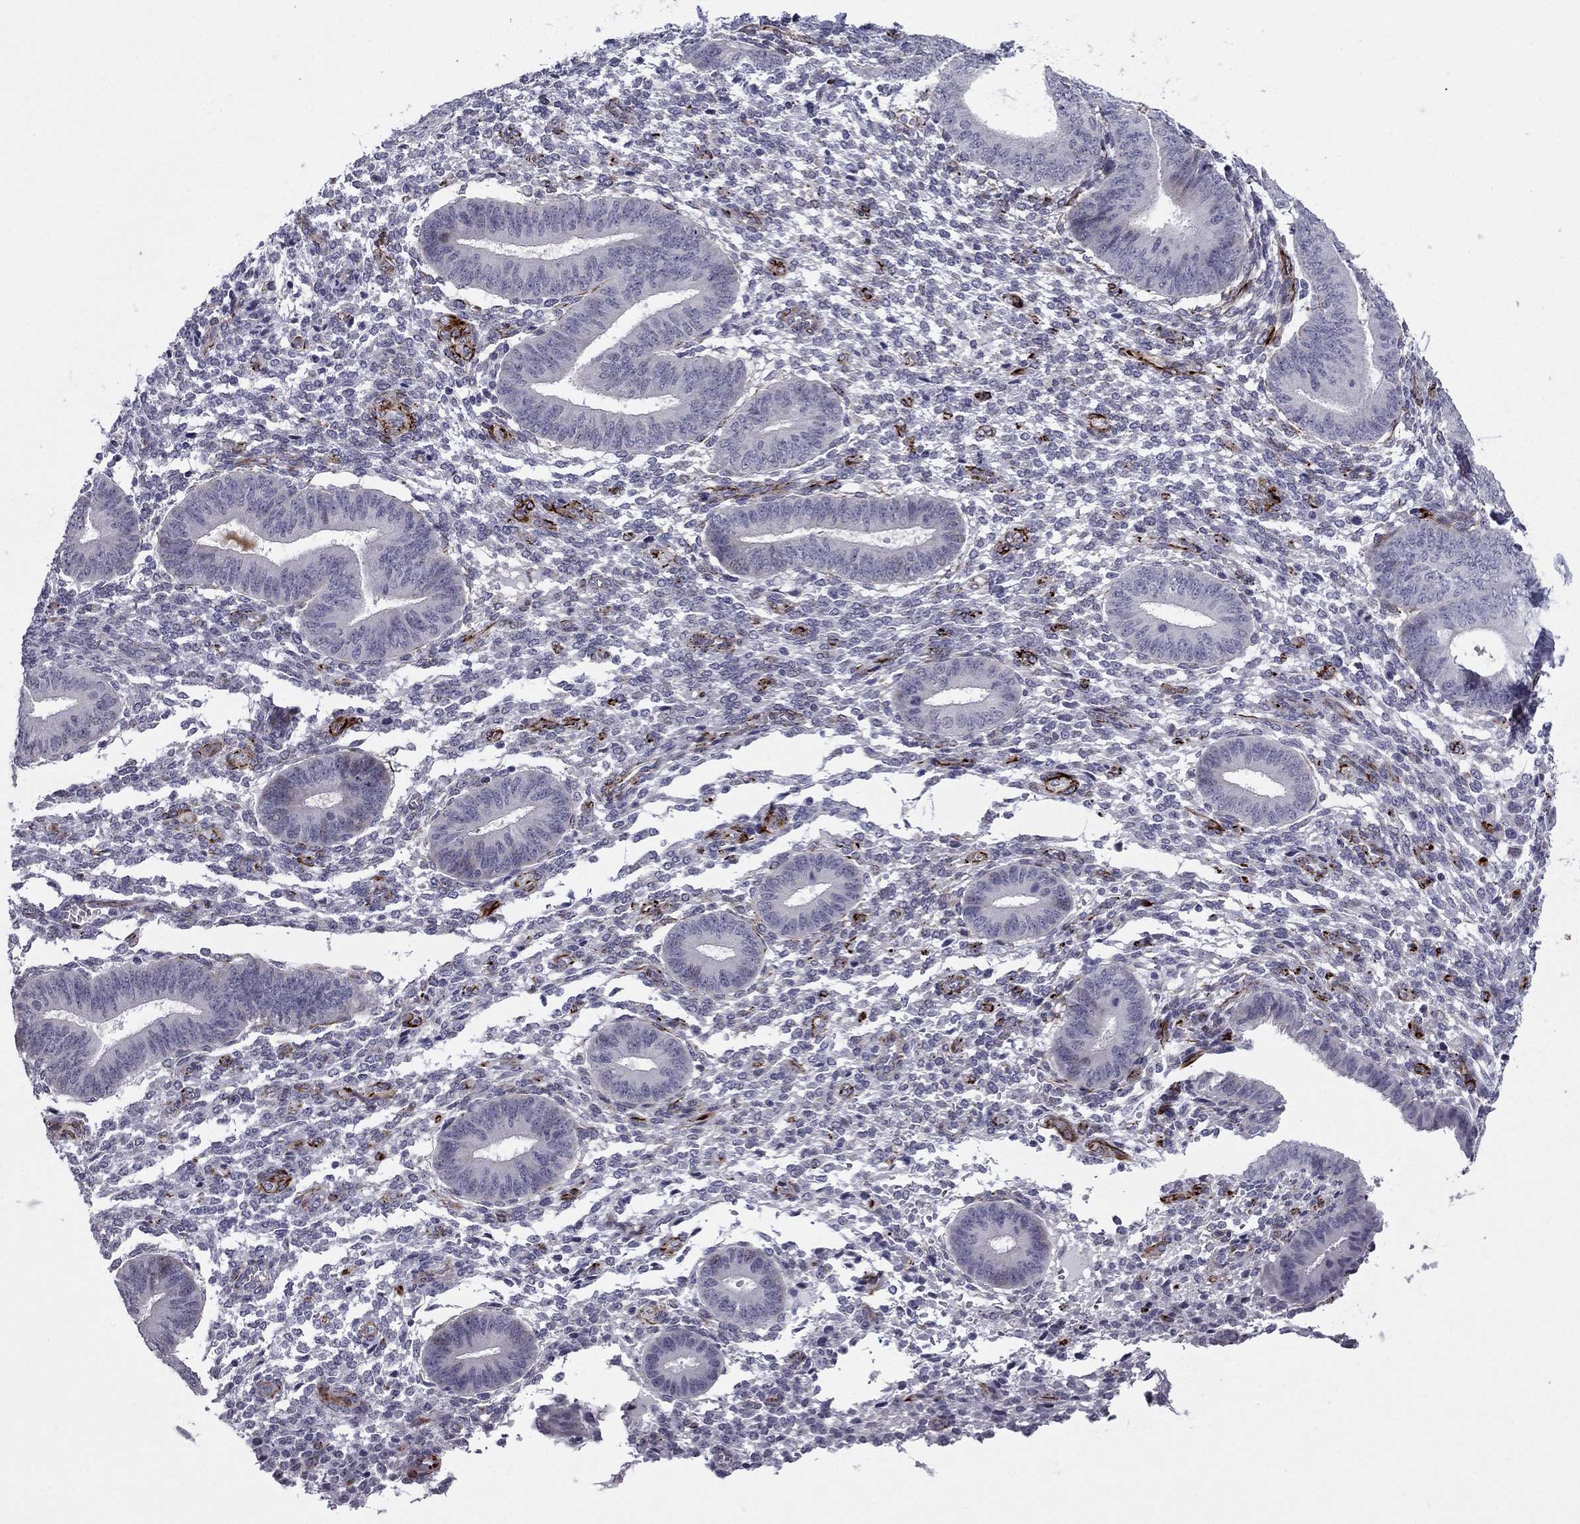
{"staining": {"intensity": "negative", "quantity": "none", "location": "none"}, "tissue": "endometrium", "cell_type": "Cells in endometrial stroma", "image_type": "normal", "snomed": [{"axis": "morphology", "description": "Normal tissue, NOS"}, {"axis": "topography", "description": "Endometrium"}], "caption": "Immunohistochemistry of normal human endometrium demonstrates no expression in cells in endometrial stroma.", "gene": "ANKS4B", "patient": {"sex": "female", "age": 47}}